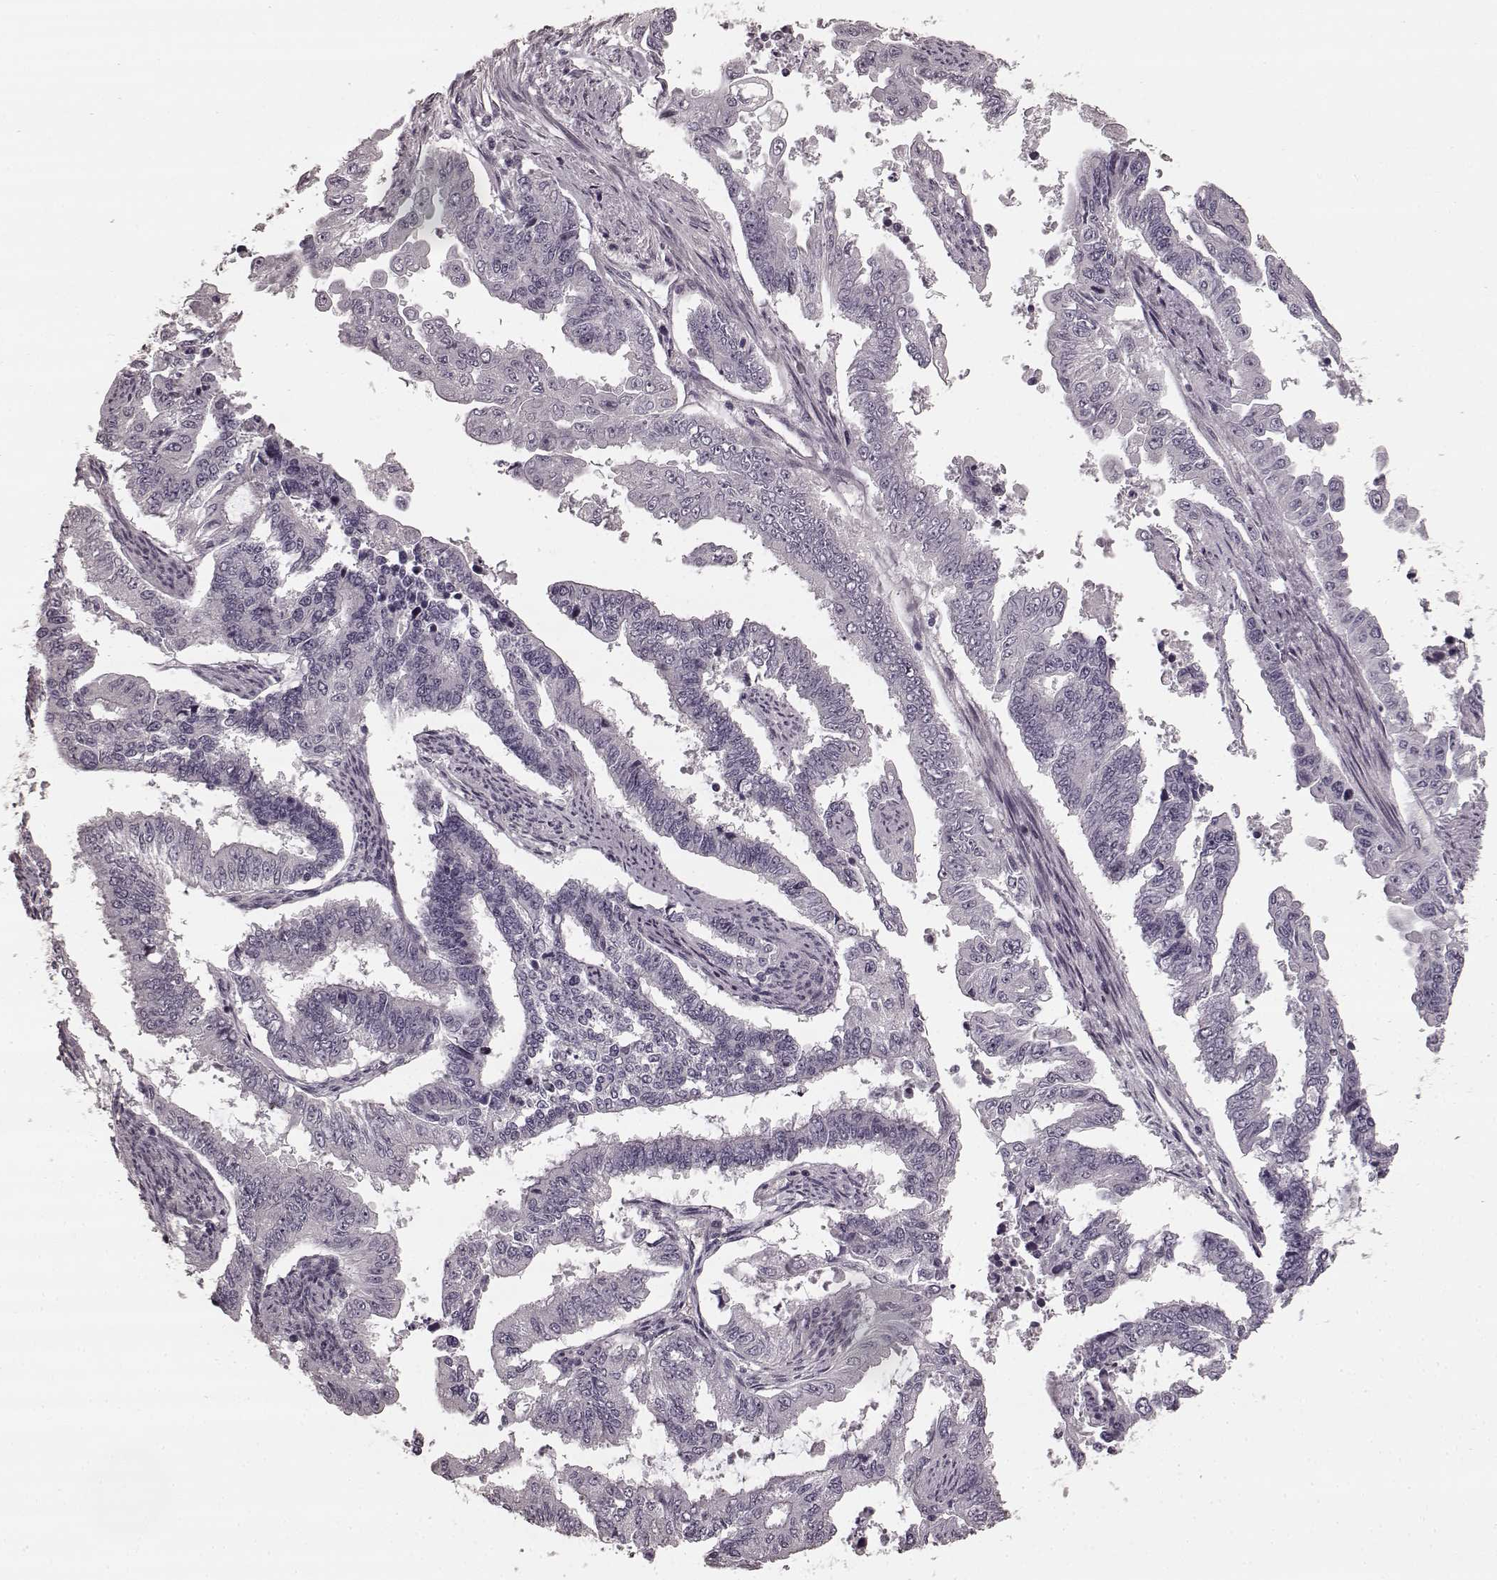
{"staining": {"intensity": "negative", "quantity": "none", "location": "none"}, "tissue": "endometrial cancer", "cell_type": "Tumor cells", "image_type": "cancer", "snomed": [{"axis": "morphology", "description": "Adenocarcinoma, NOS"}, {"axis": "topography", "description": "Uterus"}], "caption": "Human adenocarcinoma (endometrial) stained for a protein using immunohistochemistry reveals no positivity in tumor cells.", "gene": "PRKCE", "patient": {"sex": "female", "age": 59}}